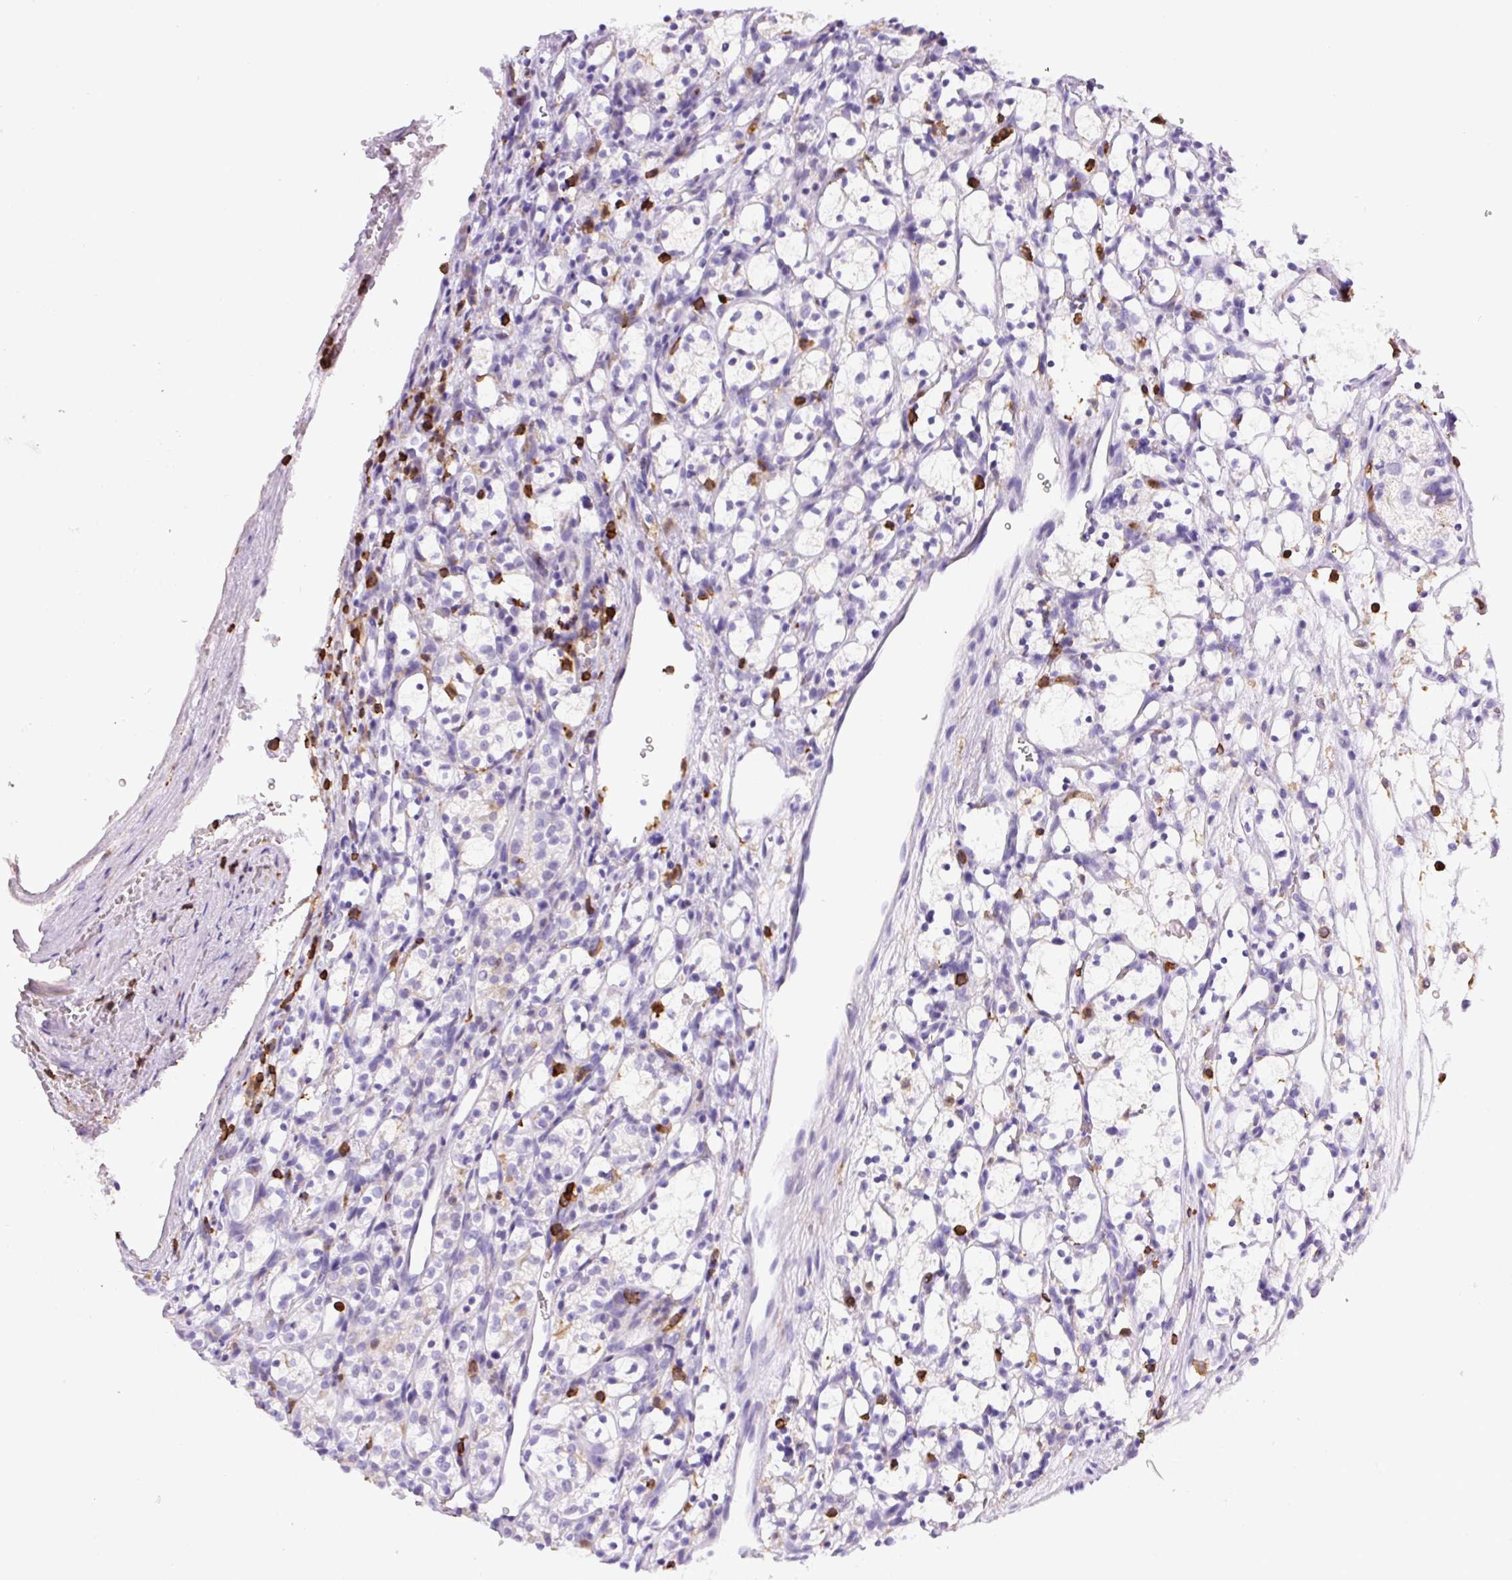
{"staining": {"intensity": "negative", "quantity": "none", "location": "none"}, "tissue": "renal cancer", "cell_type": "Tumor cells", "image_type": "cancer", "snomed": [{"axis": "morphology", "description": "Adenocarcinoma, NOS"}, {"axis": "topography", "description": "Kidney"}], "caption": "Tumor cells are negative for protein expression in human renal cancer. Nuclei are stained in blue.", "gene": "FAM228B", "patient": {"sex": "female", "age": 69}}